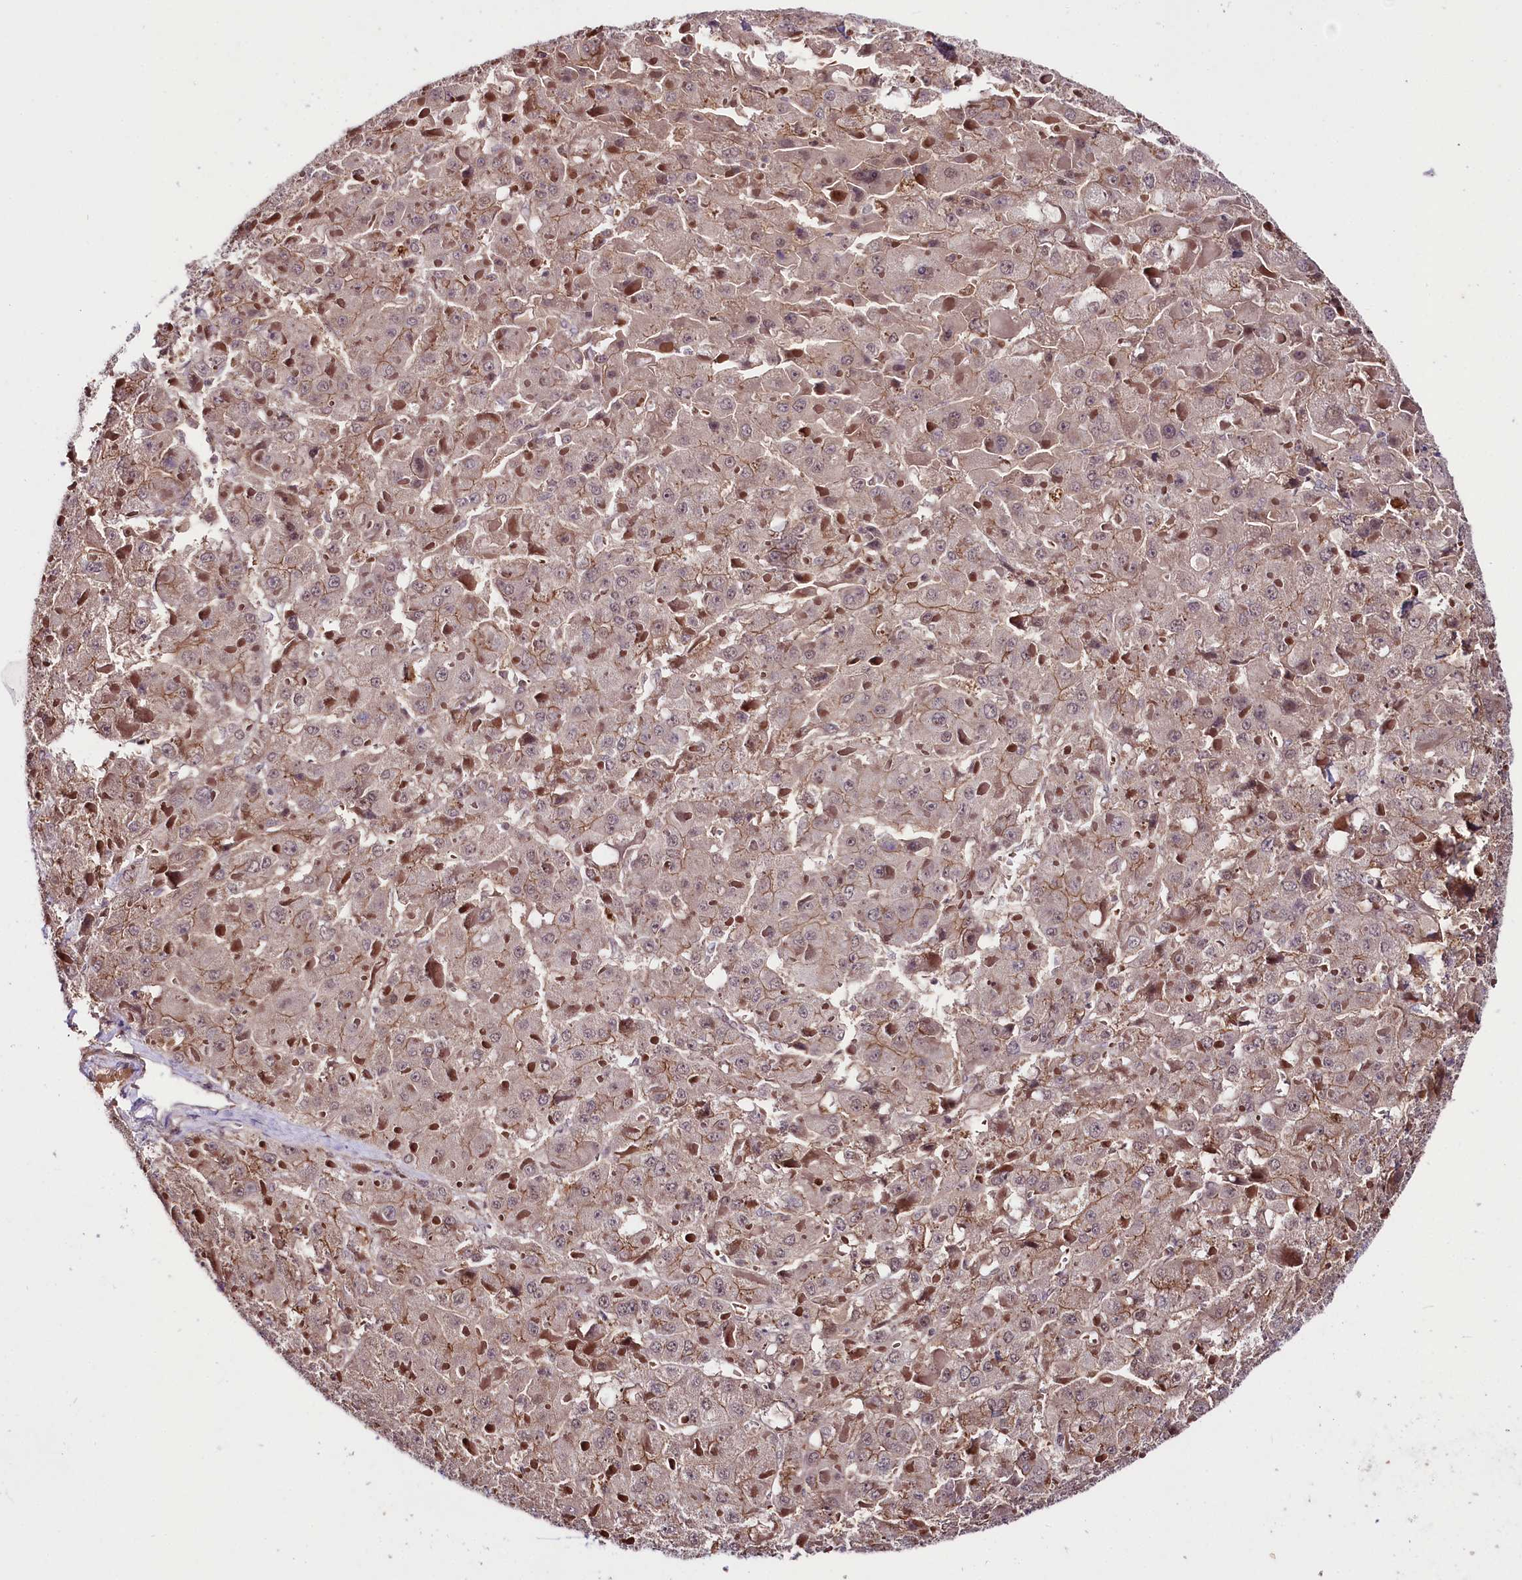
{"staining": {"intensity": "moderate", "quantity": "25%-75%", "location": "cytoplasmic/membranous"}, "tissue": "liver cancer", "cell_type": "Tumor cells", "image_type": "cancer", "snomed": [{"axis": "morphology", "description": "Carcinoma, Hepatocellular, NOS"}, {"axis": "topography", "description": "Liver"}], "caption": "A micrograph of human hepatocellular carcinoma (liver) stained for a protein demonstrates moderate cytoplasmic/membranous brown staining in tumor cells.", "gene": "TAFAZZIN", "patient": {"sex": "female", "age": 73}}